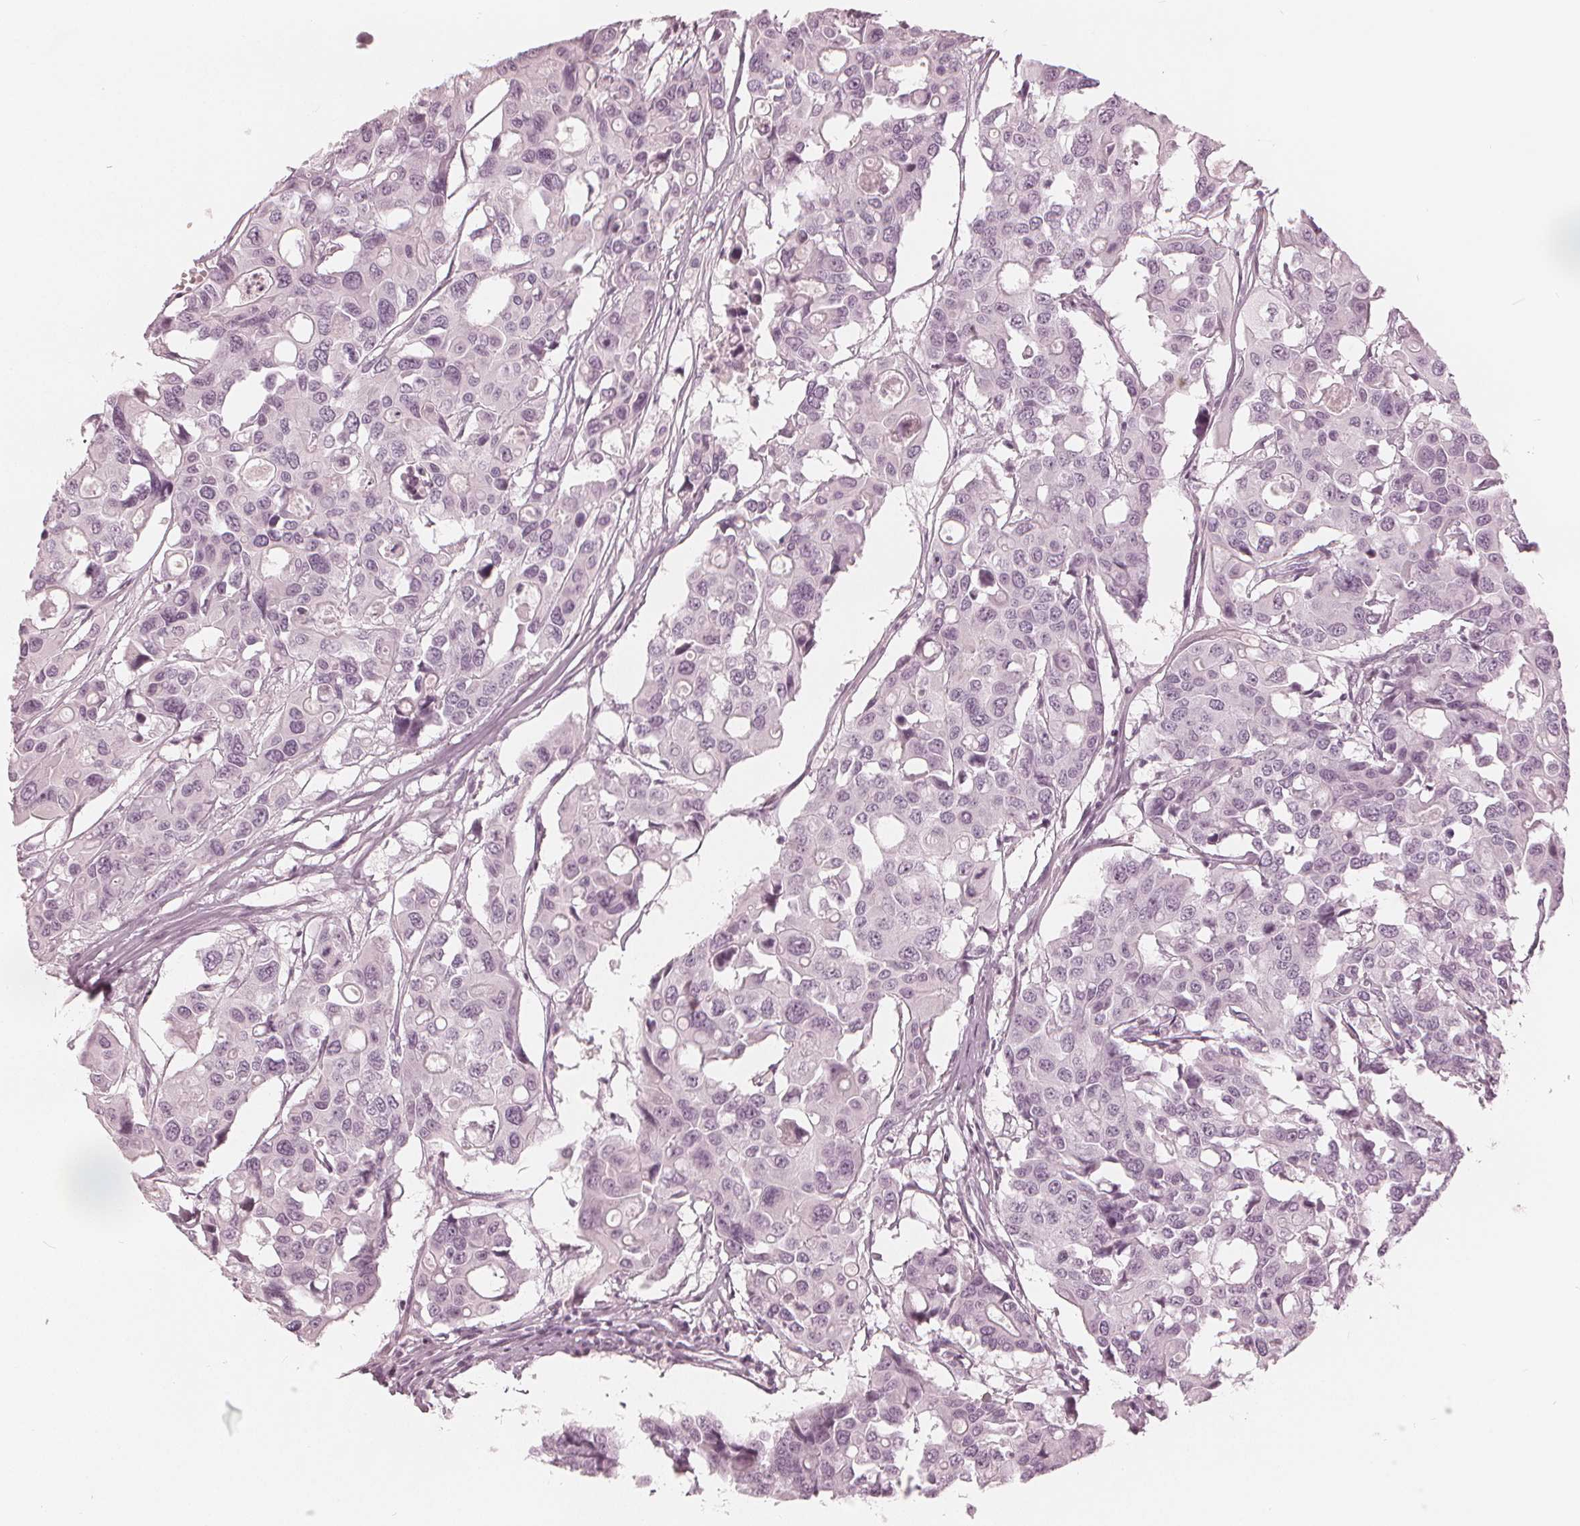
{"staining": {"intensity": "negative", "quantity": "none", "location": "none"}, "tissue": "colorectal cancer", "cell_type": "Tumor cells", "image_type": "cancer", "snomed": [{"axis": "morphology", "description": "Adenocarcinoma, NOS"}, {"axis": "topography", "description": "Colon"}], "caption": "DAB (3,3'-diaminobenzidine) immunohistochemical staining of colorectal cancer (adenocarcinoma) demonstrates no significant expression in tumor cells. (DAB immunohistochemistry with hematoxylin counter stain).", "gene": "PAEP", "patient": {"sex": "male", "age": 77}}